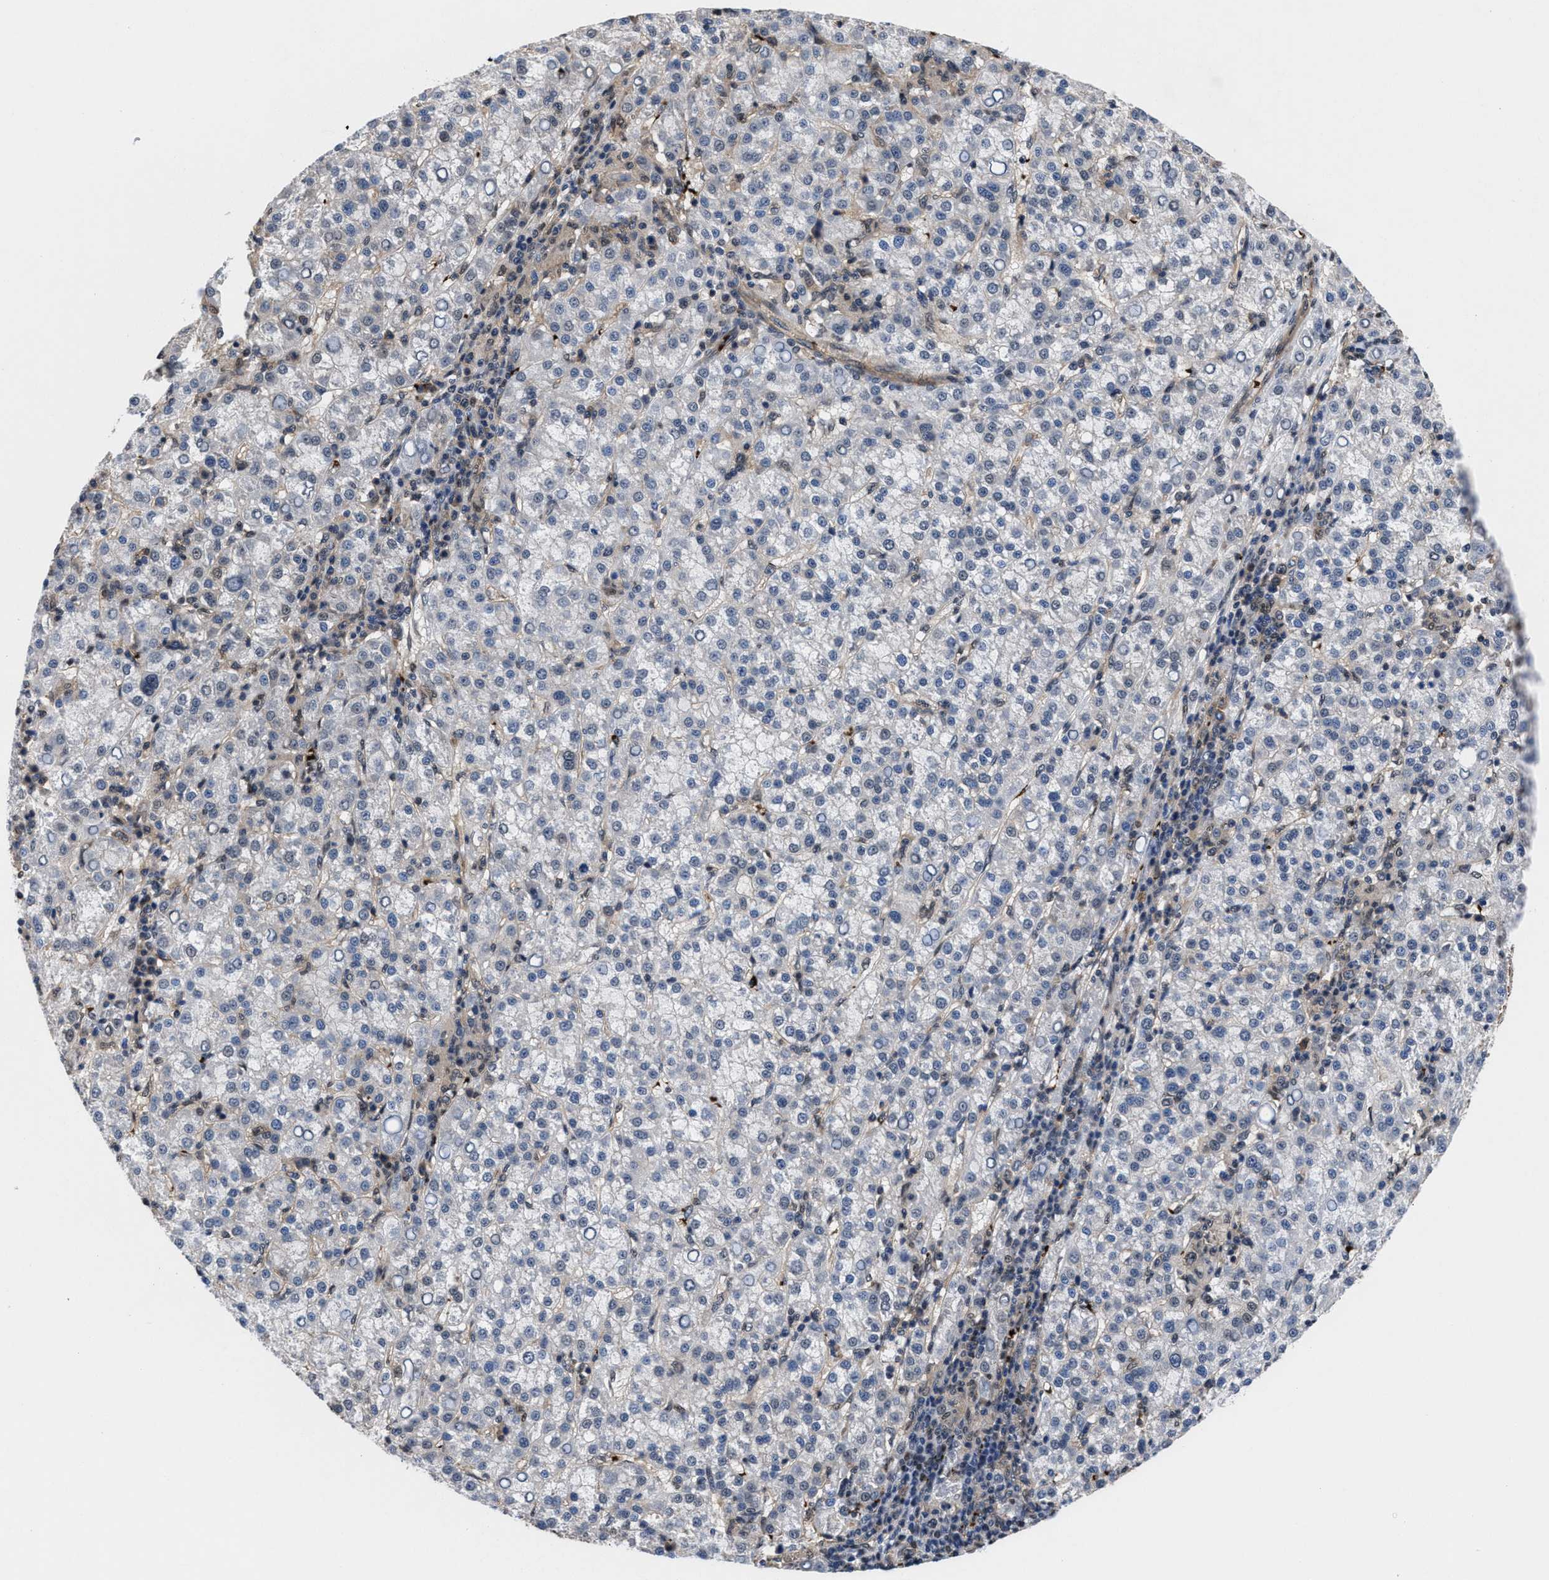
{"staining": {"intensity": "weak", "quantity": "<25%", "location": "cytoplasmic/membranous"}, "tissue": "liver cancer", "cell_type": "Tumor cells", "image_type": "cancer", "snomed": [{"axis": "morphology", "description": "Carcinoma, Hepatocellular, NOS"}, {"axis": "topography", "description": "Liver"}], "caption": "Immunohistochemical staining of human liver cancer (hepatocellular carcinoma) exhibits no significant staining in tumor cells. (DAB (3,3'-diaminobenzidine) immunohistochemistry (IHC), high magnification).", "gene": "ACLY", "patient": {"sex": "female", "age": 58}}